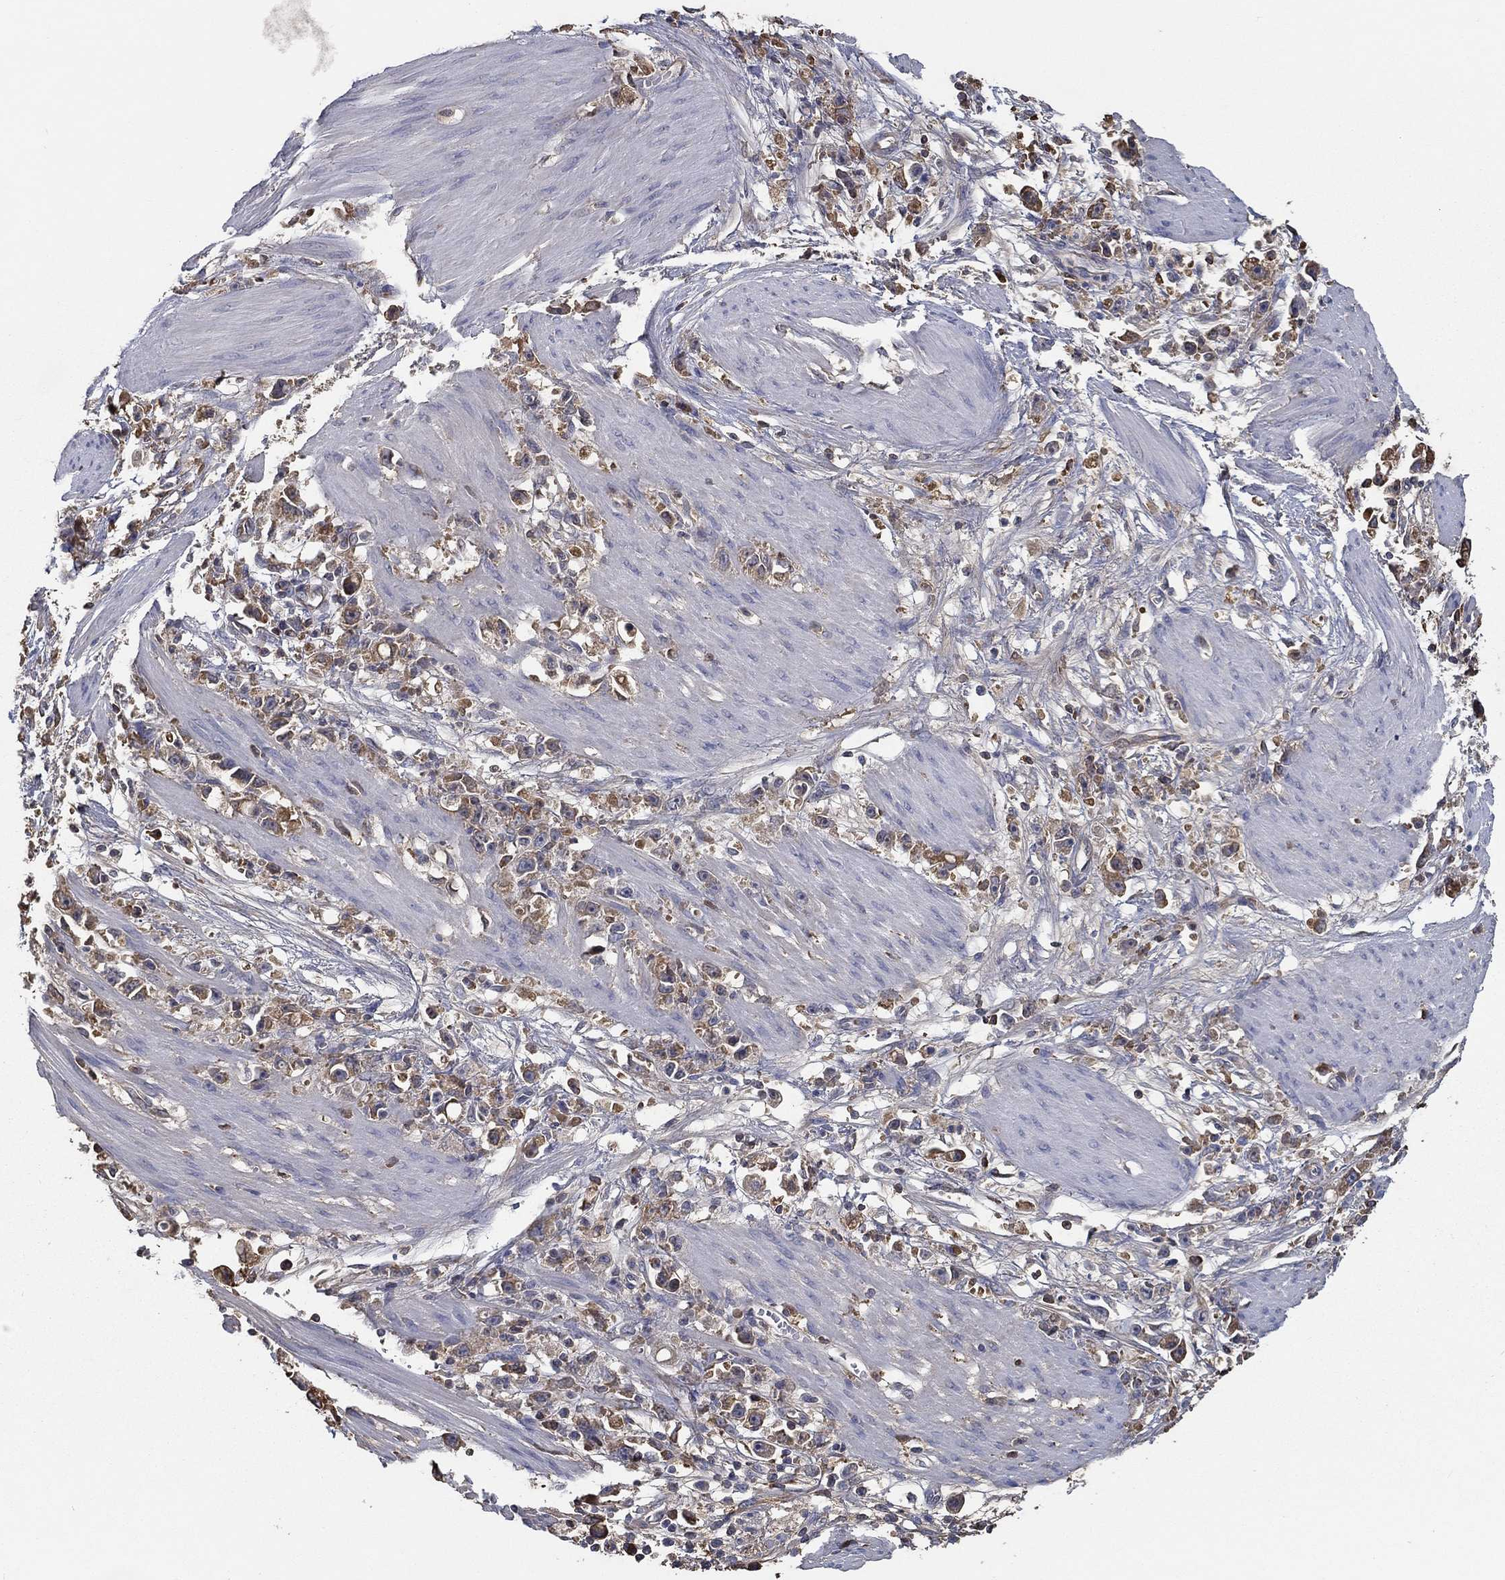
{"staining": {"intensity": "moderate", "quantity": "25%-75%", "location": "cytoplasmic/membranous"}, "tissue": "stomach cancer", "cell_type": "Tumor cells", "image_type": "cancer", "snomed": [{"axis": "morphology", "description": "Adenocarcinoma, NOS"}, {"axis": "topography", "description": "Stomach"}], "caption": "High-magnification brightfield microscopy of adenocarcinoma (stomach) stained with DAB (3,3'-diaminobenzidine) (brown) and counterstained with hematoxylin (blue). tumor cells exhibit moderate cytoplasmic/membranous expression is present in approximately25%-75% of cells.", "gene": "IL10", "patient": {"sex": "female", "age": 59}}